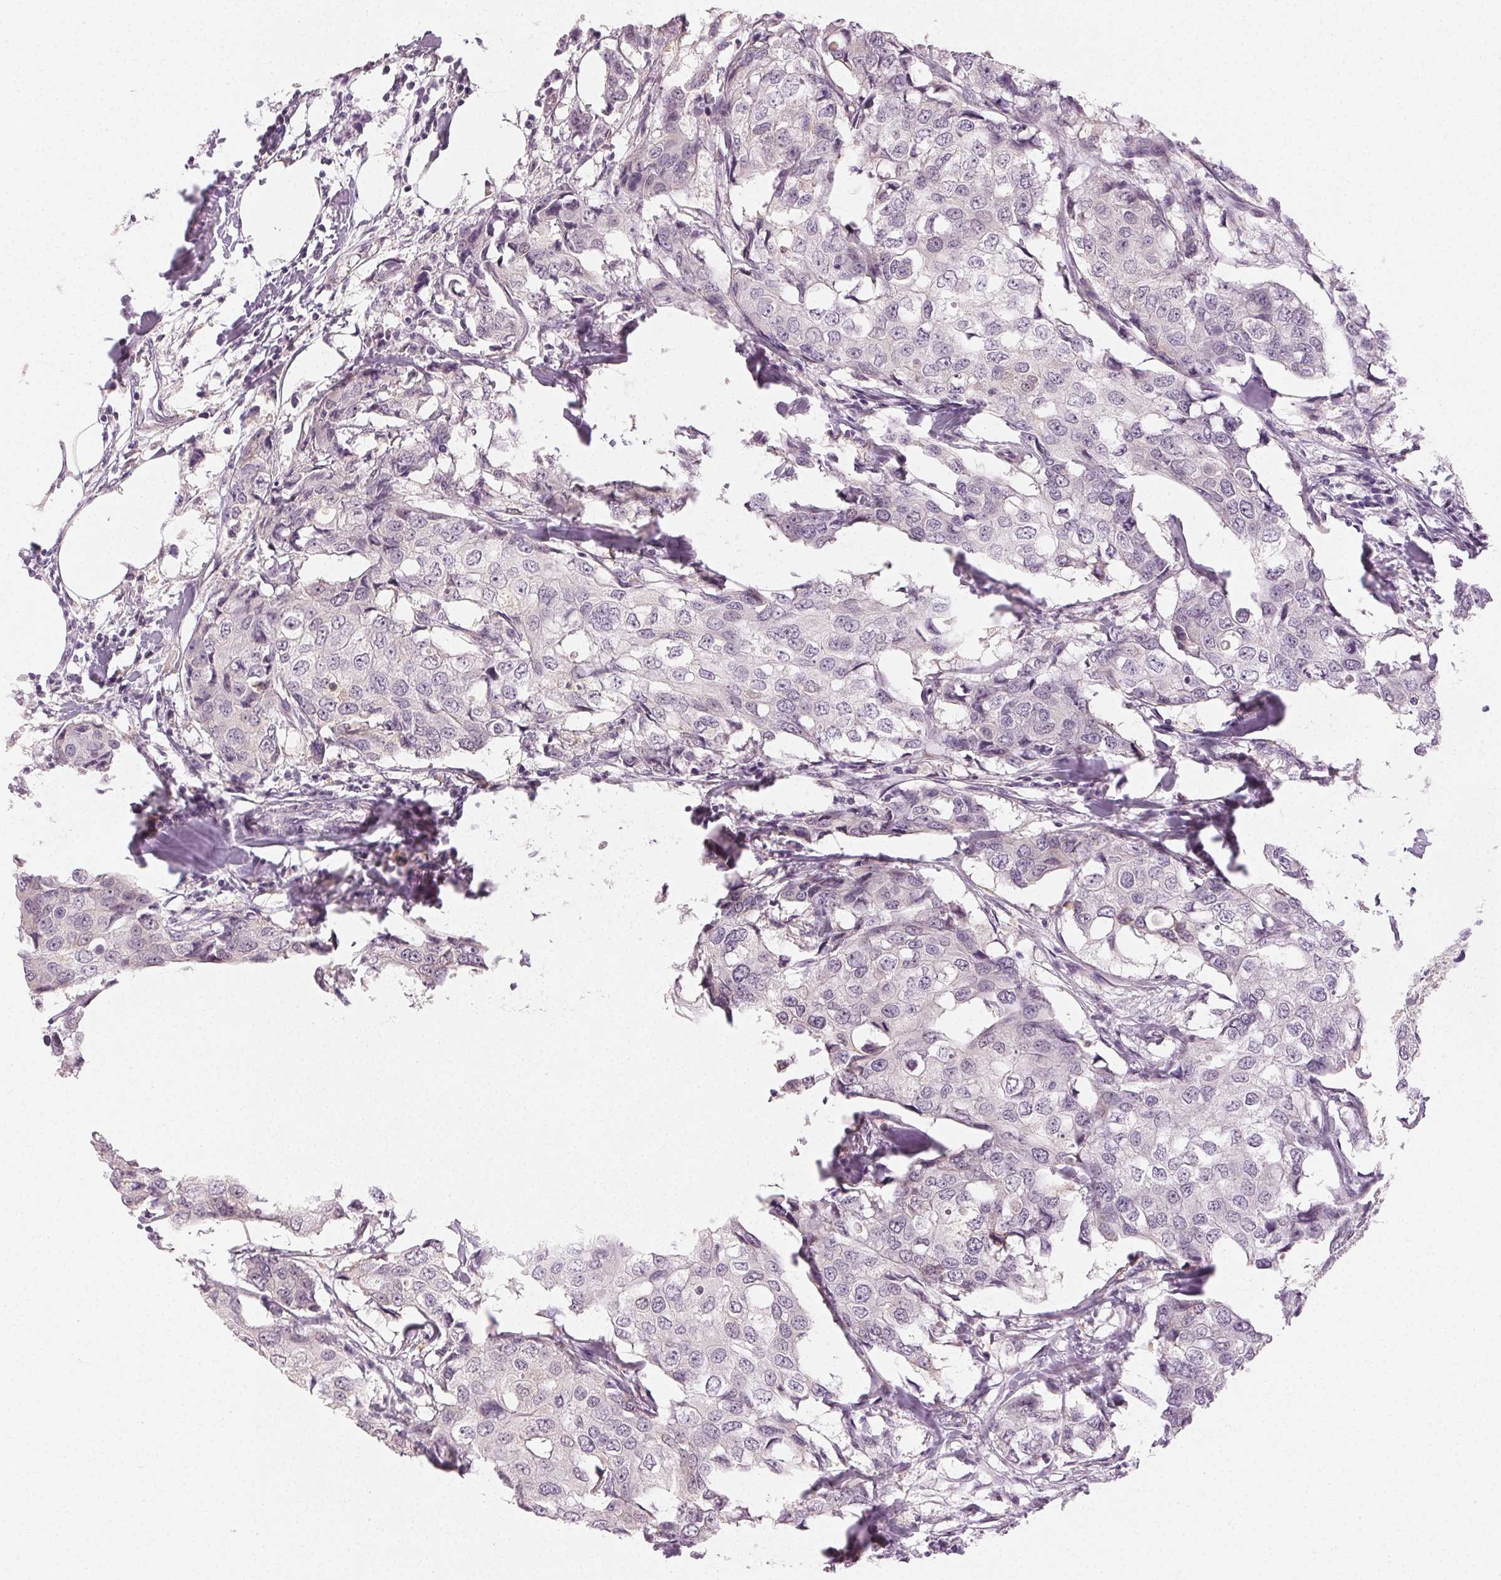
{"staining": {"intensity": "negative", "quantity": "none", "location": "none"}, "tissue": "breast cancer", "cell_type": "Tumor cells", "image_type": "cancer", "snomed": [{"axis": "morphology", "description": "Duct carcinoma"}, {"axis": "topography", "description": "Breast"}], "caption": "Image shows no significant protein positivity in tumor cells of breast cancer (intraductal carcinoma).", "gene": "MAP1LC3A", "patient": {"sex": "female", "age": 27}}